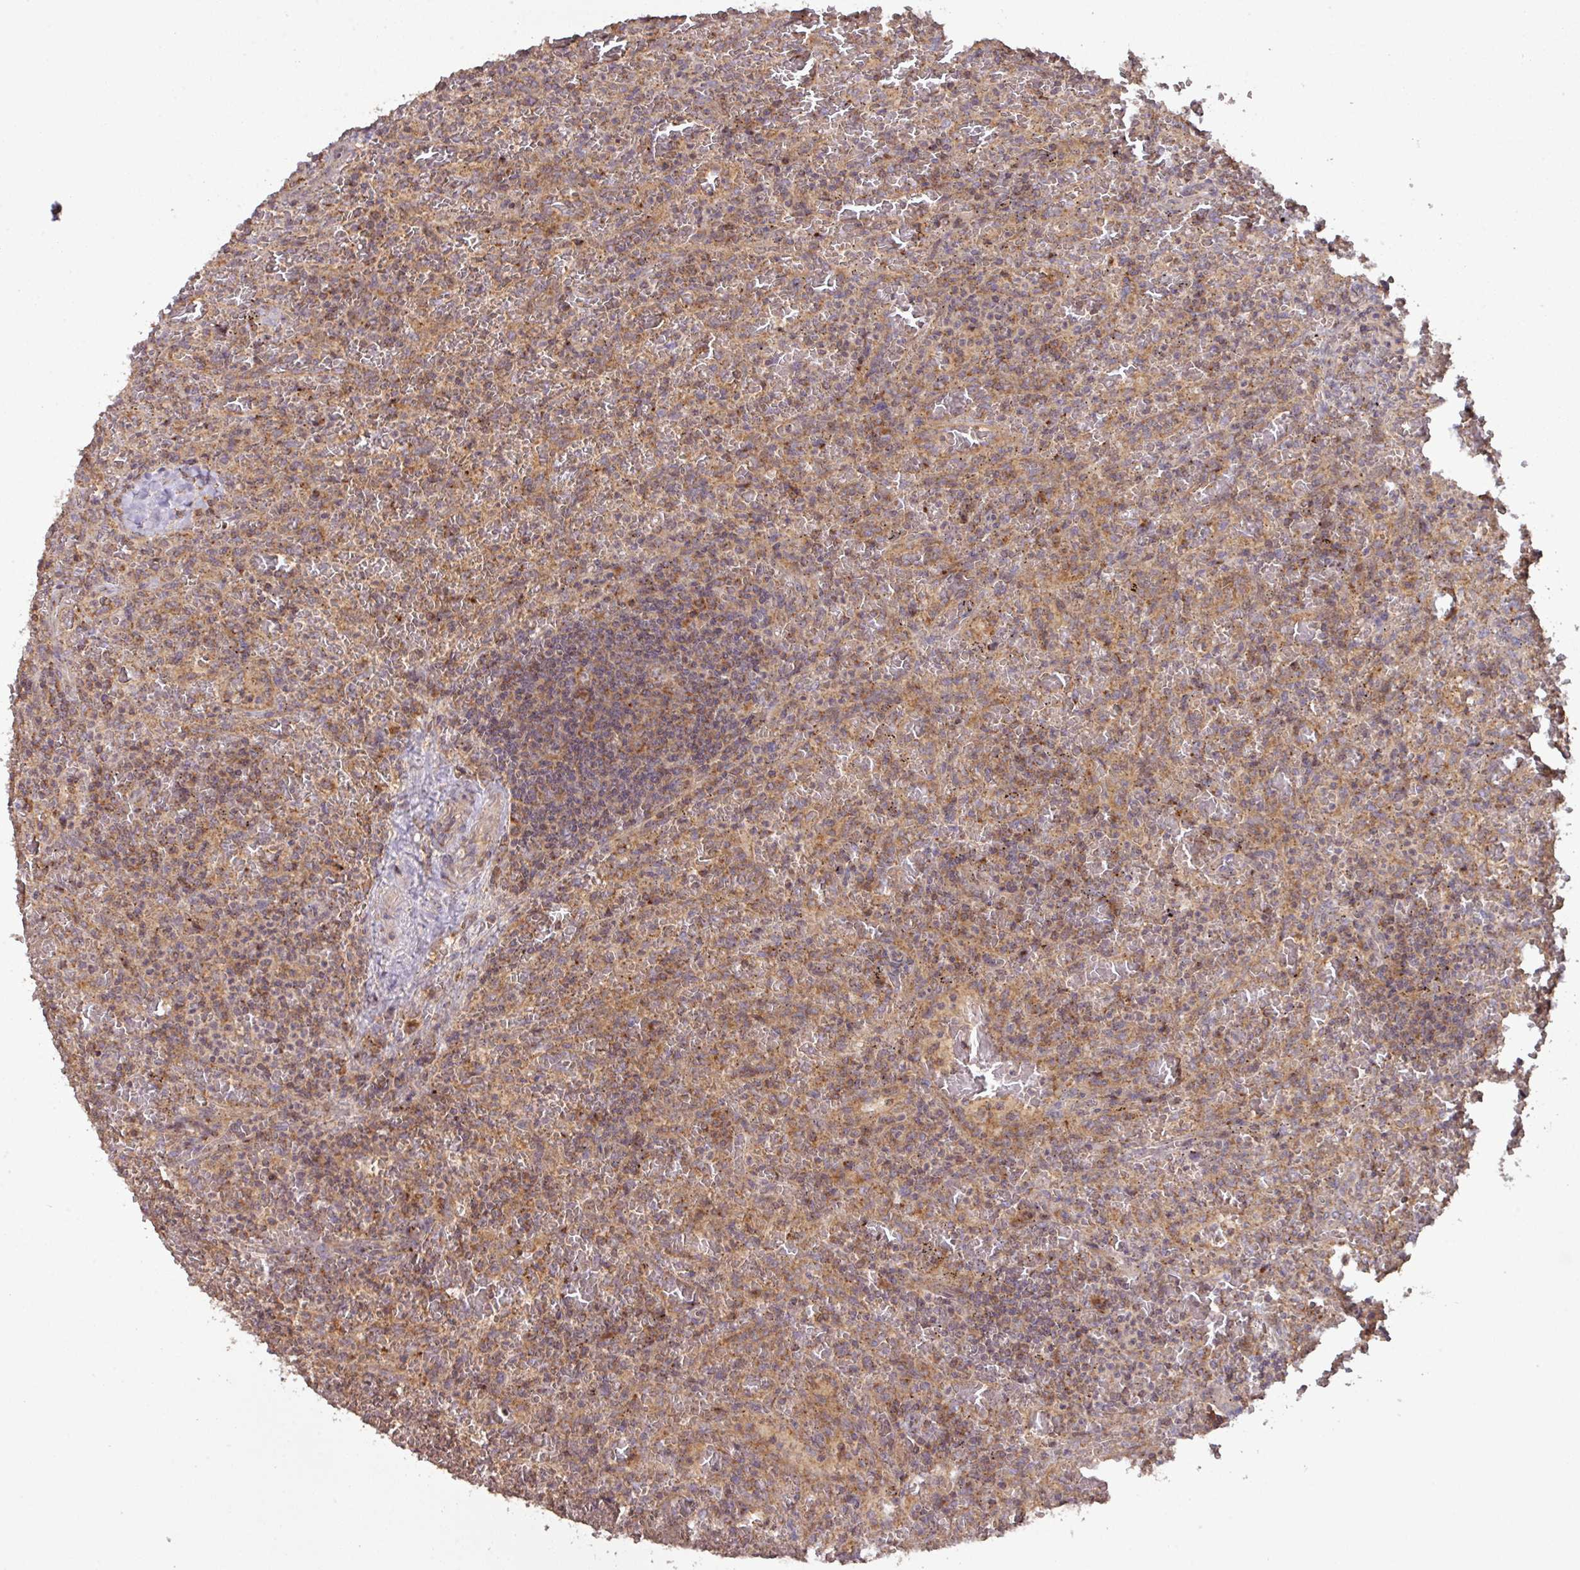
{"staining": {"intensity": "moderate", "quantity": "25%-75%", "location": "cytoplasmic/membranous"}, "tissue": "lymphoma", "cell_type": "Tumor cells", "image_type": "cancer", "snomed": [{"axis": "morphology", "description": "Malignant lymphoma, non-Hodgkin's type, Low grade"}, {"axis": "topography", "description": "Spleen"}], "caption": "DAB immunohistochemical staining of low-grade malignant lymphoma, non-Hodgkin's type exhibits moderate cytoplasmic/membranous protein staining in about 25%-75% of tumor cells. The protein is stained brown, and the nuclei are stained in blue (DAB (3,3'-diaminobenzidine) IHC with brightfield microscopy, high magnification).", "gene": "MRRF", "patient": {"sex": "female", "age": 64}}